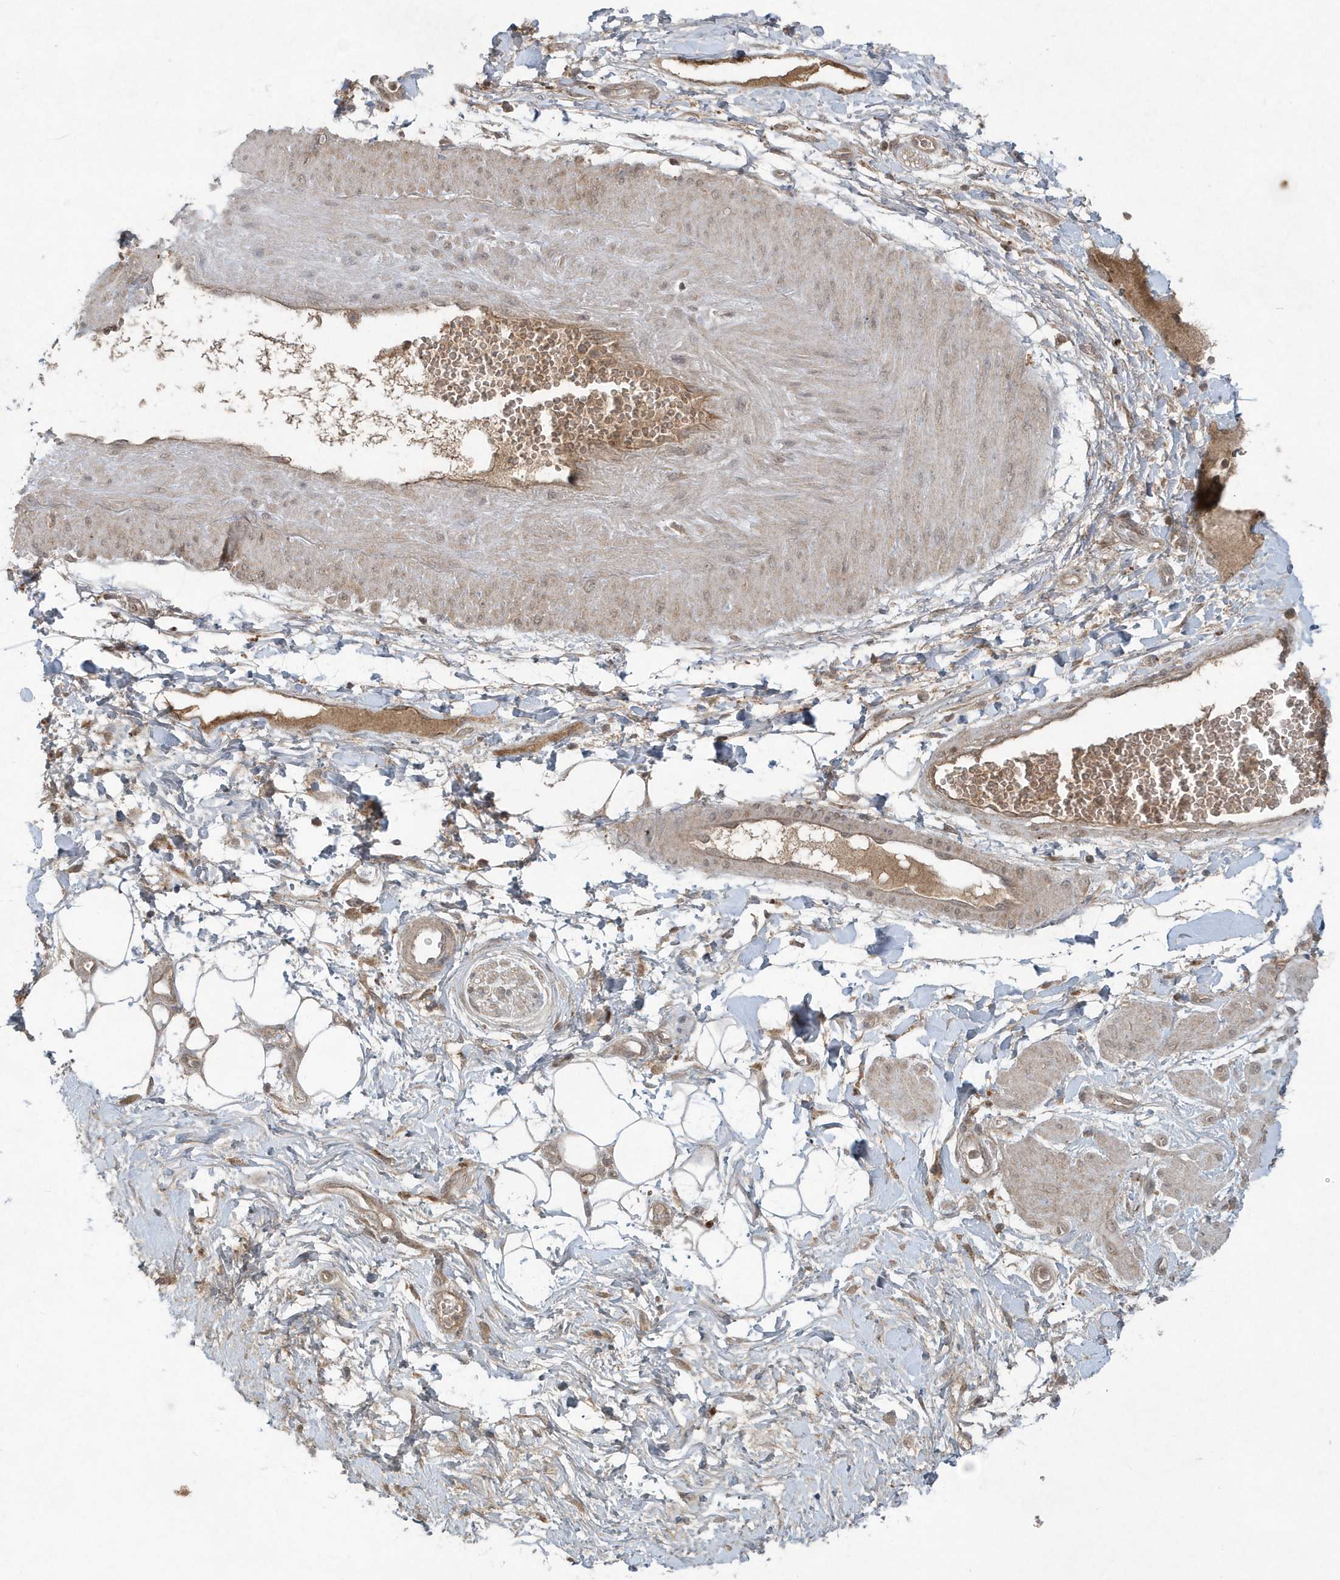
{"staining": {"intensity": "moderate", "quantity": ">75%", "location": "cytoplasmic/membranous"}, "tissue": "adipose tissue", "cell_type": "Adipocytes", "image_type": "normal", "snomed": [{"axis": "morphology", "description": "Normal tissue, NOS"}, {"axis": "morphology", "description": "Adenocarcinoma, NOS"}, {"axis": "topography", "description": "Pancreas"}, {"axis": "topography", "description": "Peripheral nerve tissue"}], "caption": "High-power microscopy captured an immunohistochemistry (IHC) micrograph of benign adipose tissue, revealing moderate cytoplasmic/membranous staining in about >75% of adipocytes. Using DAB (brown) and hematoxylin (blue) stains, captured at high magnification using brightfield microscopy.", "gene": "C1RL", "patient": {"sex": "male", "age": 59}}